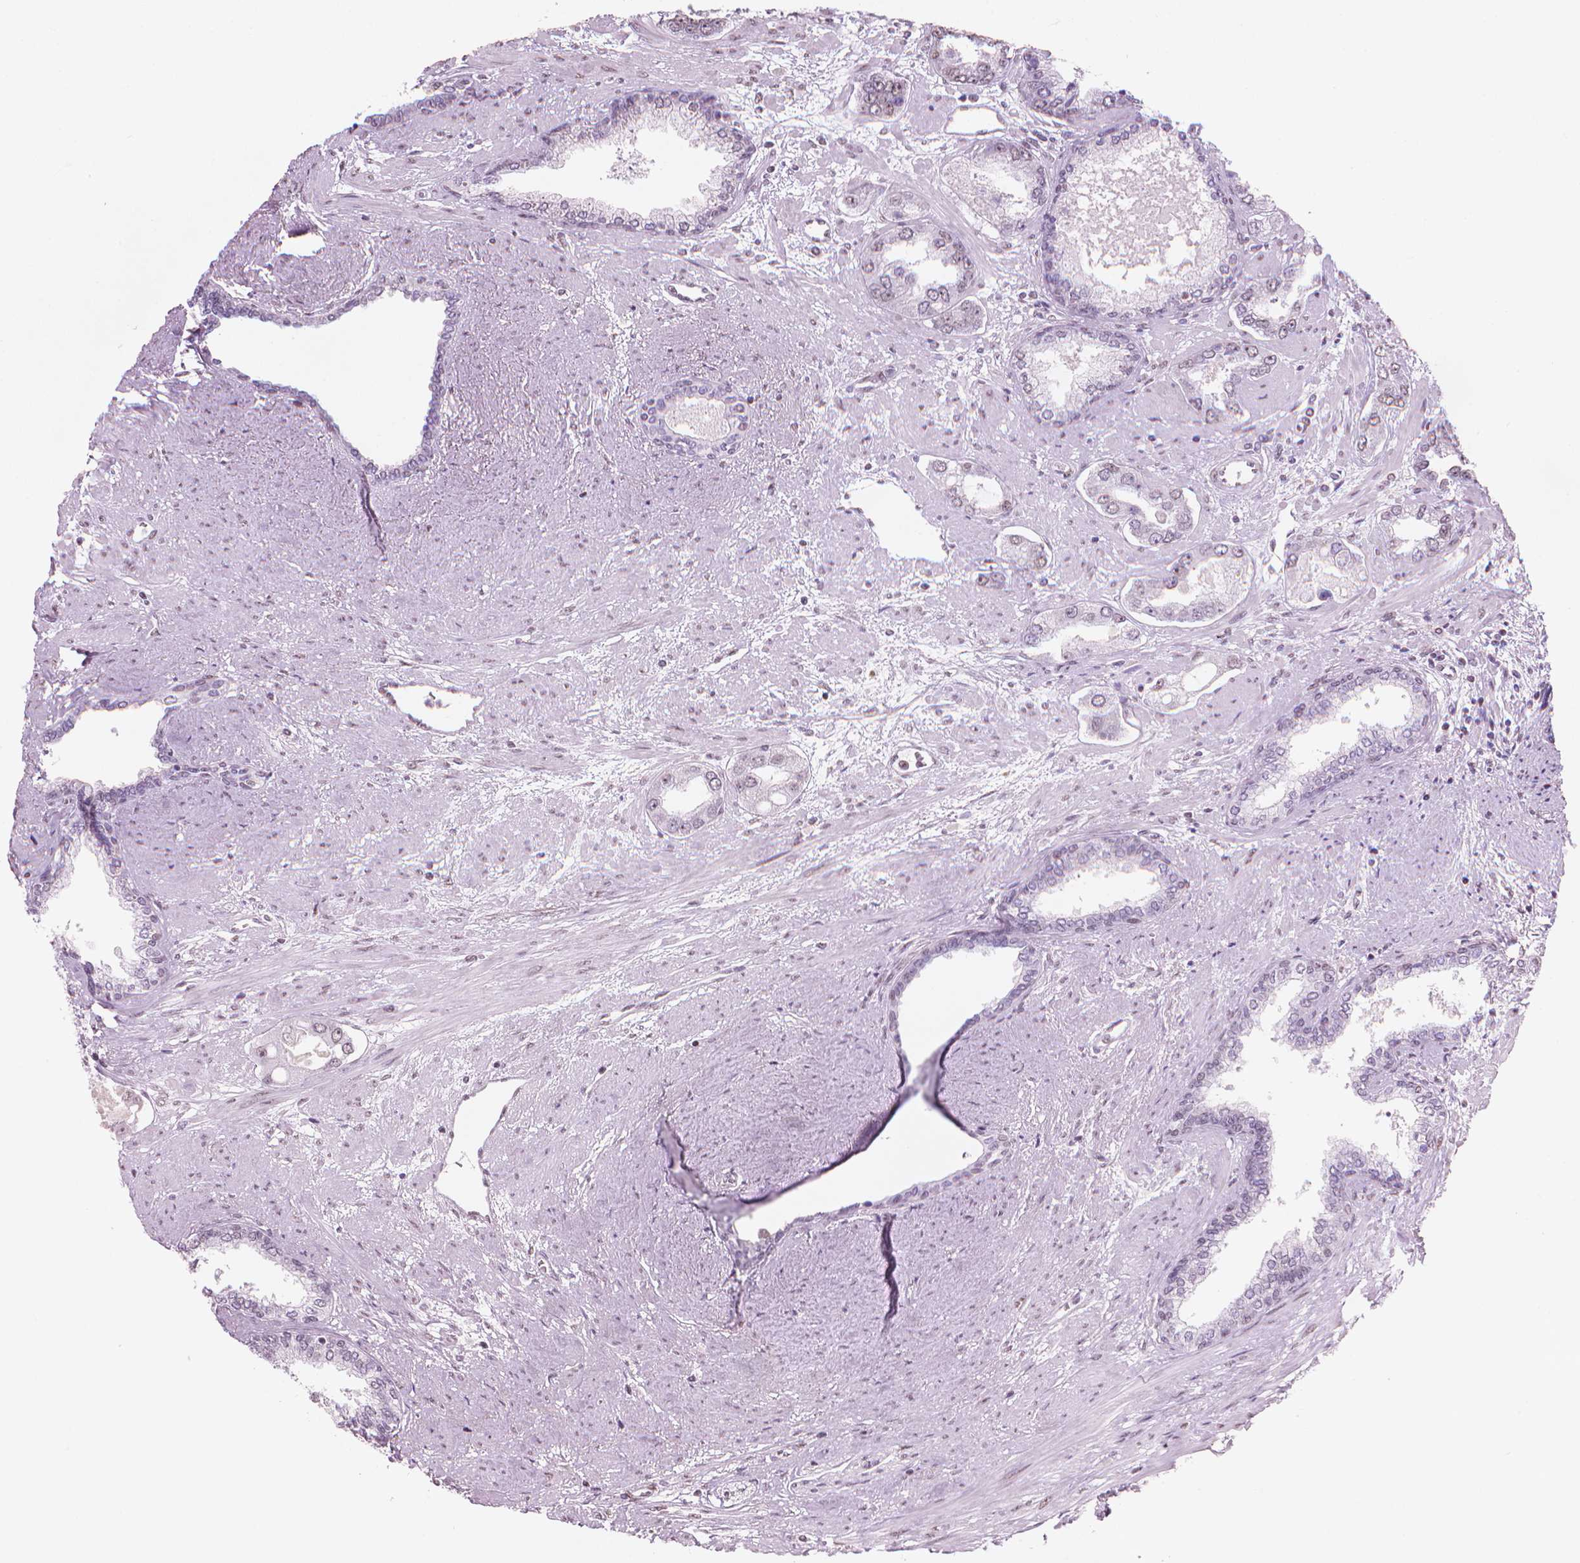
{"staining": {"intensity": "negative", "quantity": "none", "location": "none"}, "tissue": "prostate cancer", "cell_type": "Tumor cells", "image_type": "cancer", "snomed": [{"axis": "morphology", "description": "Adenocarcinoma, Low grade"}, {"axis": "topography", "description": "Prostate"}], "caption": "Tumor cells show no significant protein staining in adenocarcinoma (low-grade) (prostate). The staining is performed using DAB (3,3'-diaminobenzidine) brown chromogen with nuclei counter-stained in using hematoxylin.", "gene": "PIAS2", "patient": {"sex": "male", "age": 60}}